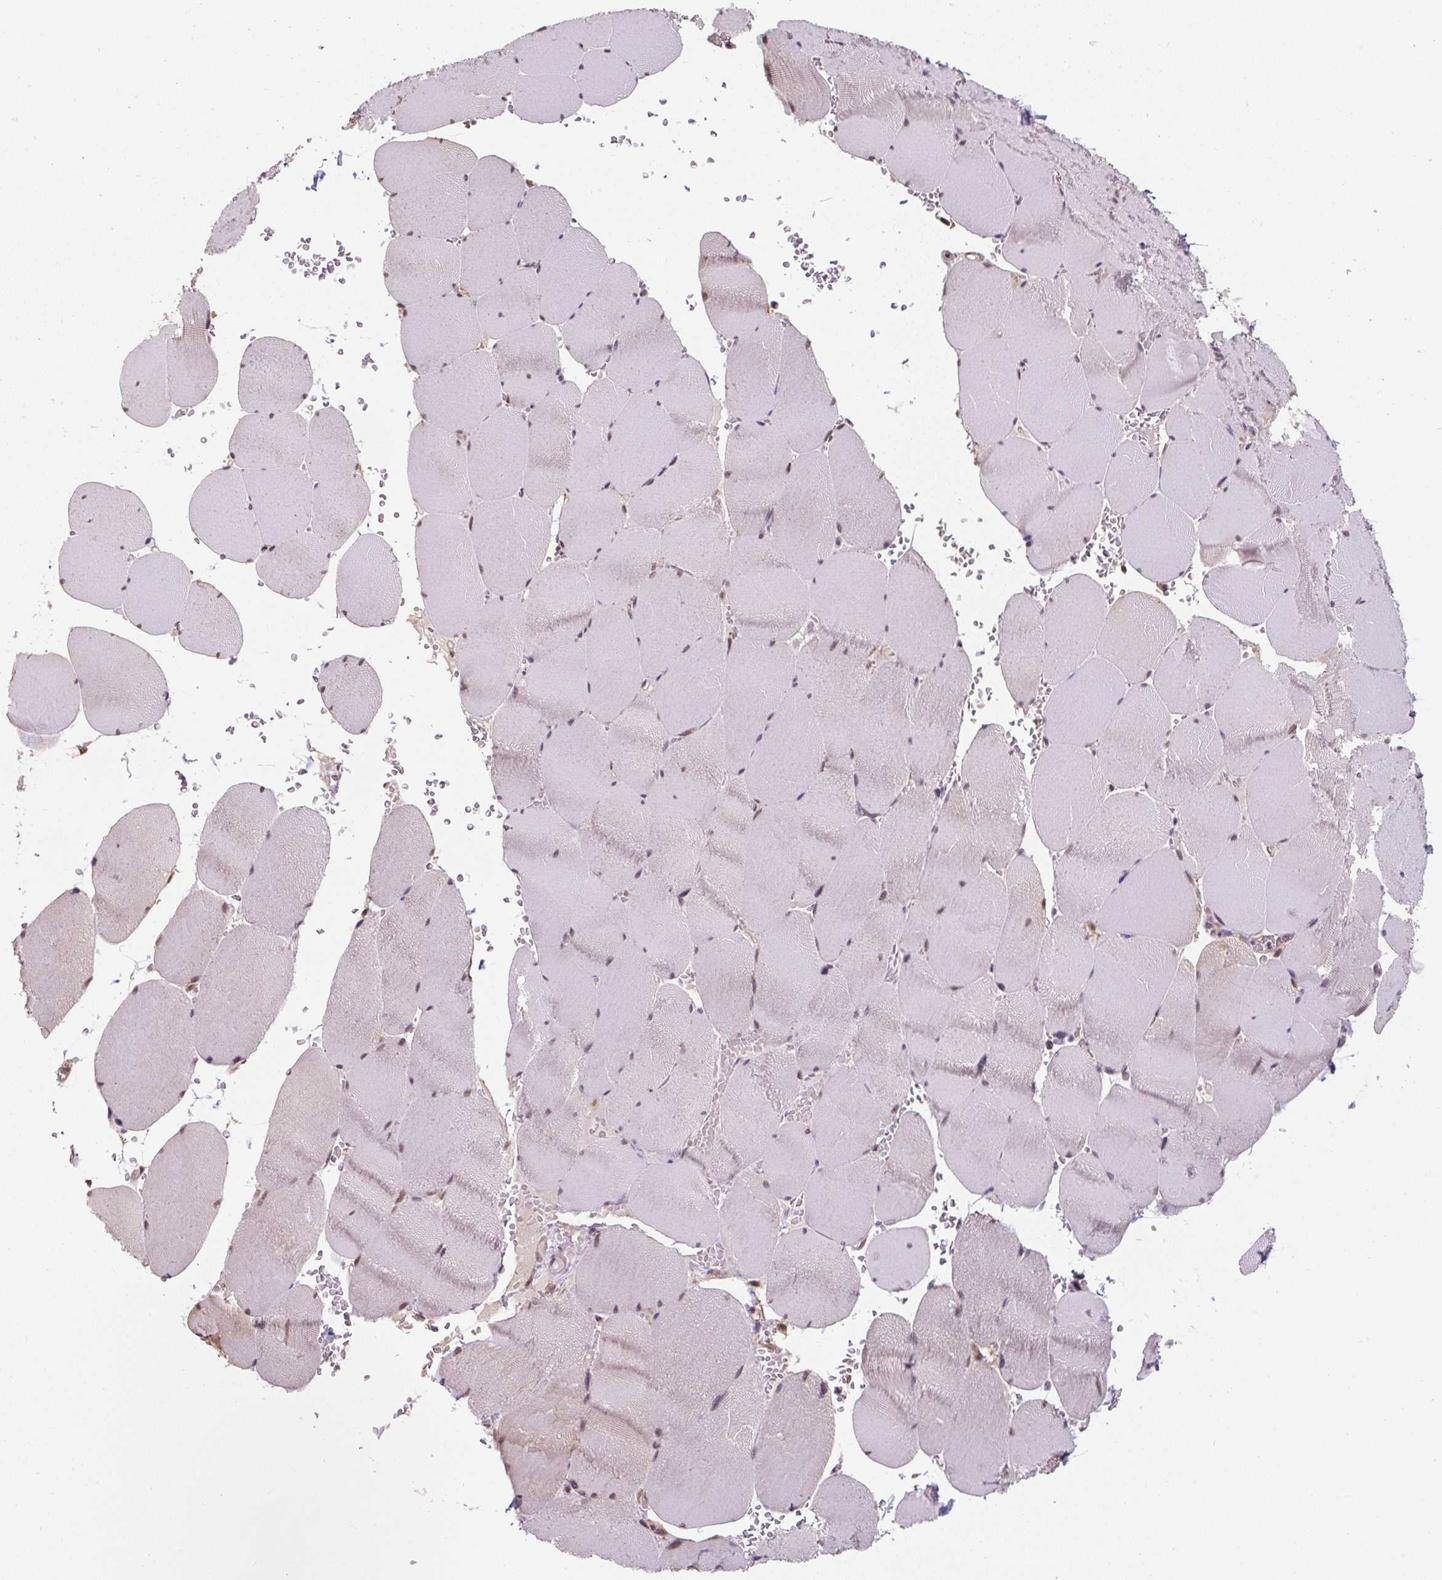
{"staining": {"intensity": "weak", "quantity": "<25%", "location": "cytoplasmic/membranous,nuclear"}, "tissue": "skeletal muscle", "cell_type": "Myocytes", "image_type": "normal", "snomed": [{"axis": "morphology", "description": "Normal tissue, NOS"}, {"axis": "topography", "description": "Skeletal muscle"}, {"axis": "topography", "description": "Head-Neck"}], "caption": "IHC of unremarkable skeletal muscle displays no positivity in myocytes.", "gene": "ST13", "patient": {"sex": "male", "age": 66}}